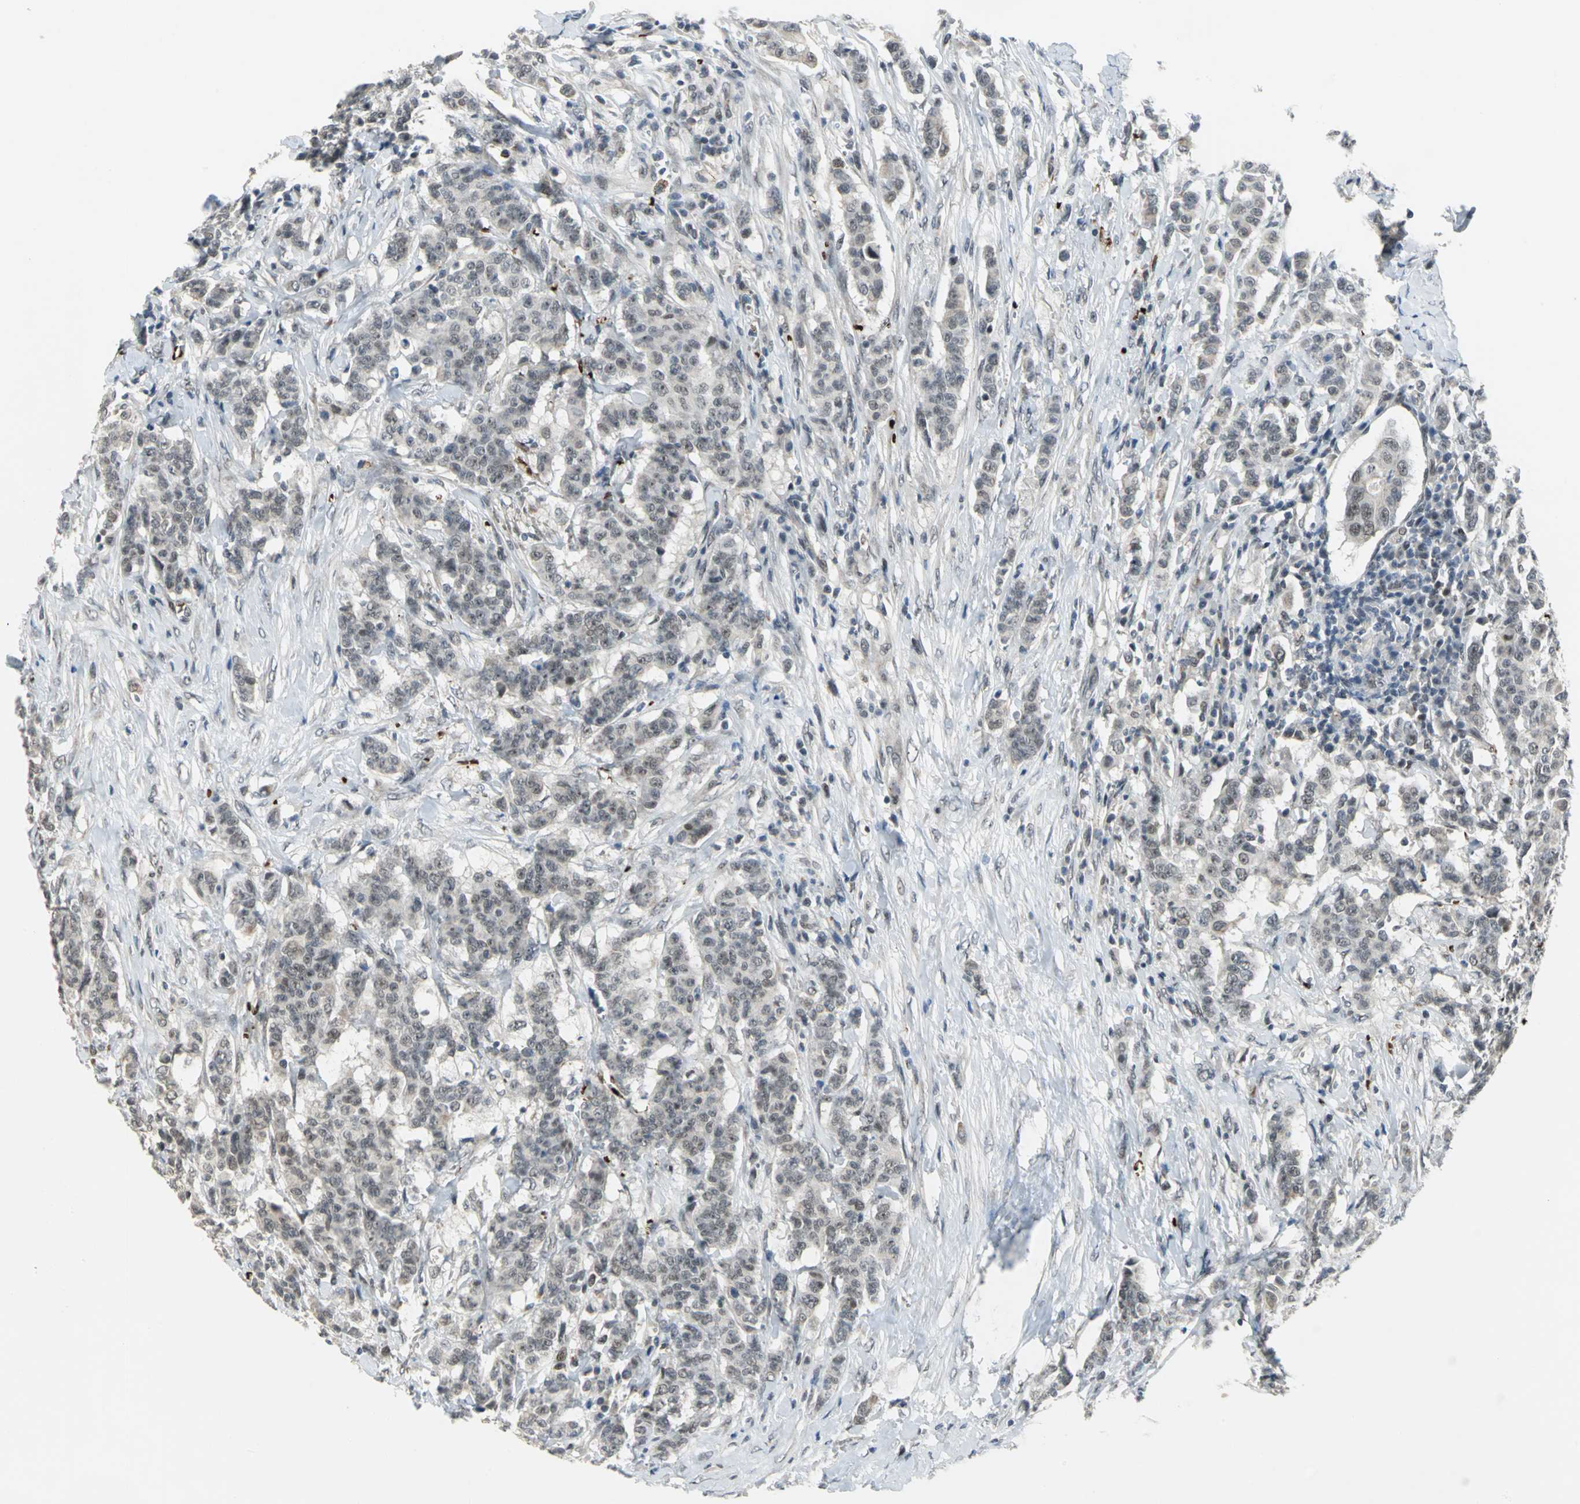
{"staining": {"intensity": "moderate", "quantity": ">75%", "location": "nuclear"}, "tissue": "breast cancer", "cell_type": "Tumor cells", "image_type": "cancer", "snomed": [{"axis": "morphology", "description": "Duct carcinoma"}, {"axis": "topography", "description": "Breast"}], "caption": "Moderate nuclear protein staining is appreciated in about >75% of tumor cells in breast infiltrating ductal carcinoma.", "gene": "GLI3", "patient": {"sex": "female", "age": 40}}